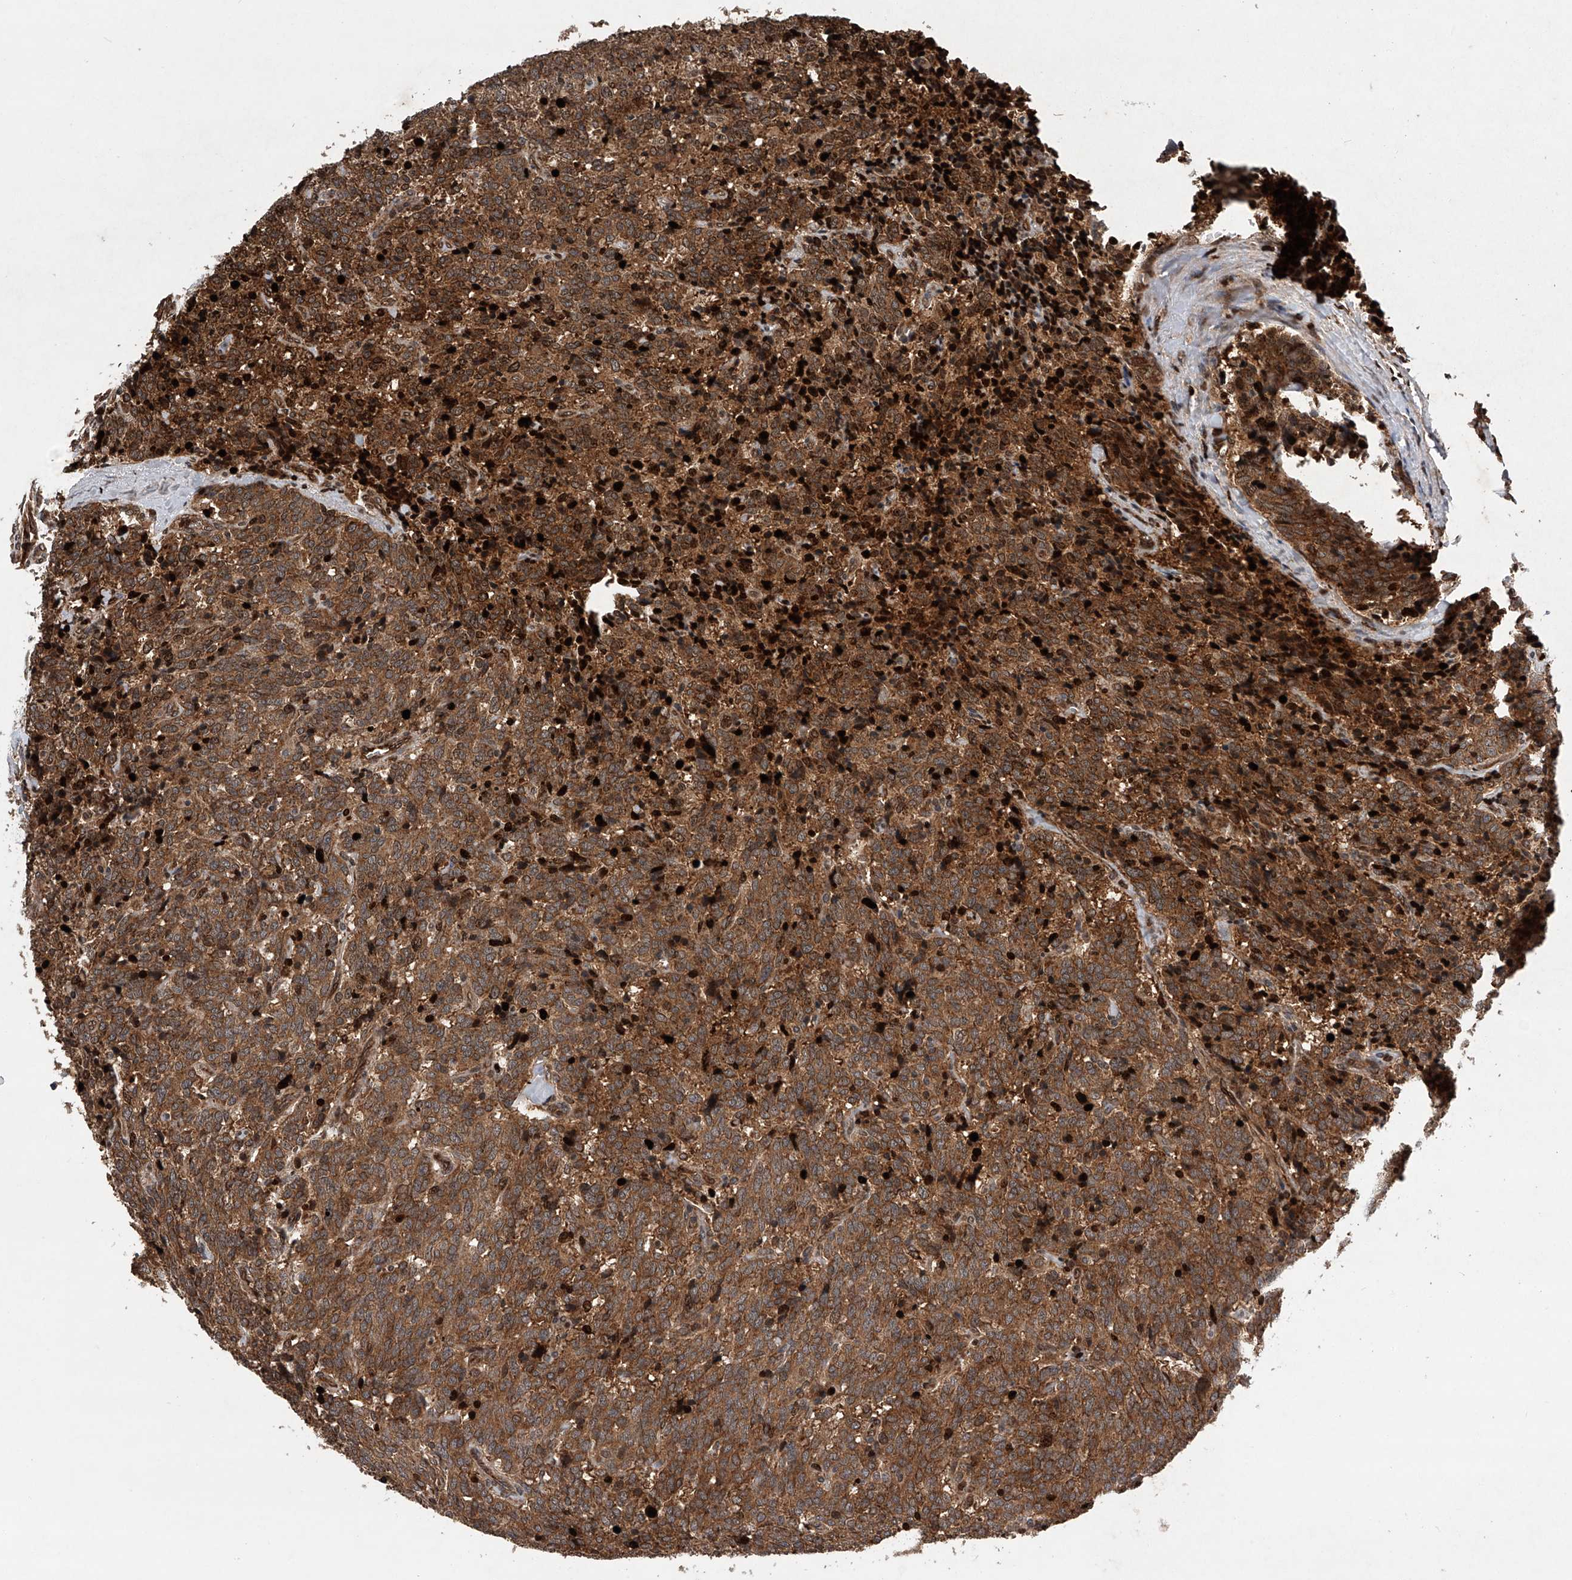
{"staining": {"intensity": "moderate", "quantity": ">75%", "location": "cytoplasmic/membranous,nuclear"}, "tissue": "carcinoid", "cell_type": "Tumor cells", "image_type": "cancer", "snomed": [{"axis": "morphology", "description": "Carcinoid, malignant, NOS"}, {"axis": "topography", "description": "Lung"}], "caption": "High-power microscopy captured an immunohistochemistry (IHC) image of carcinoid, revealing moderate cytoplasmic/membranous and nuclear expression in approximately >75% of tumor cells.", "gene": "MAP3K11", "patient": {"sex": "female", "age": 46}}